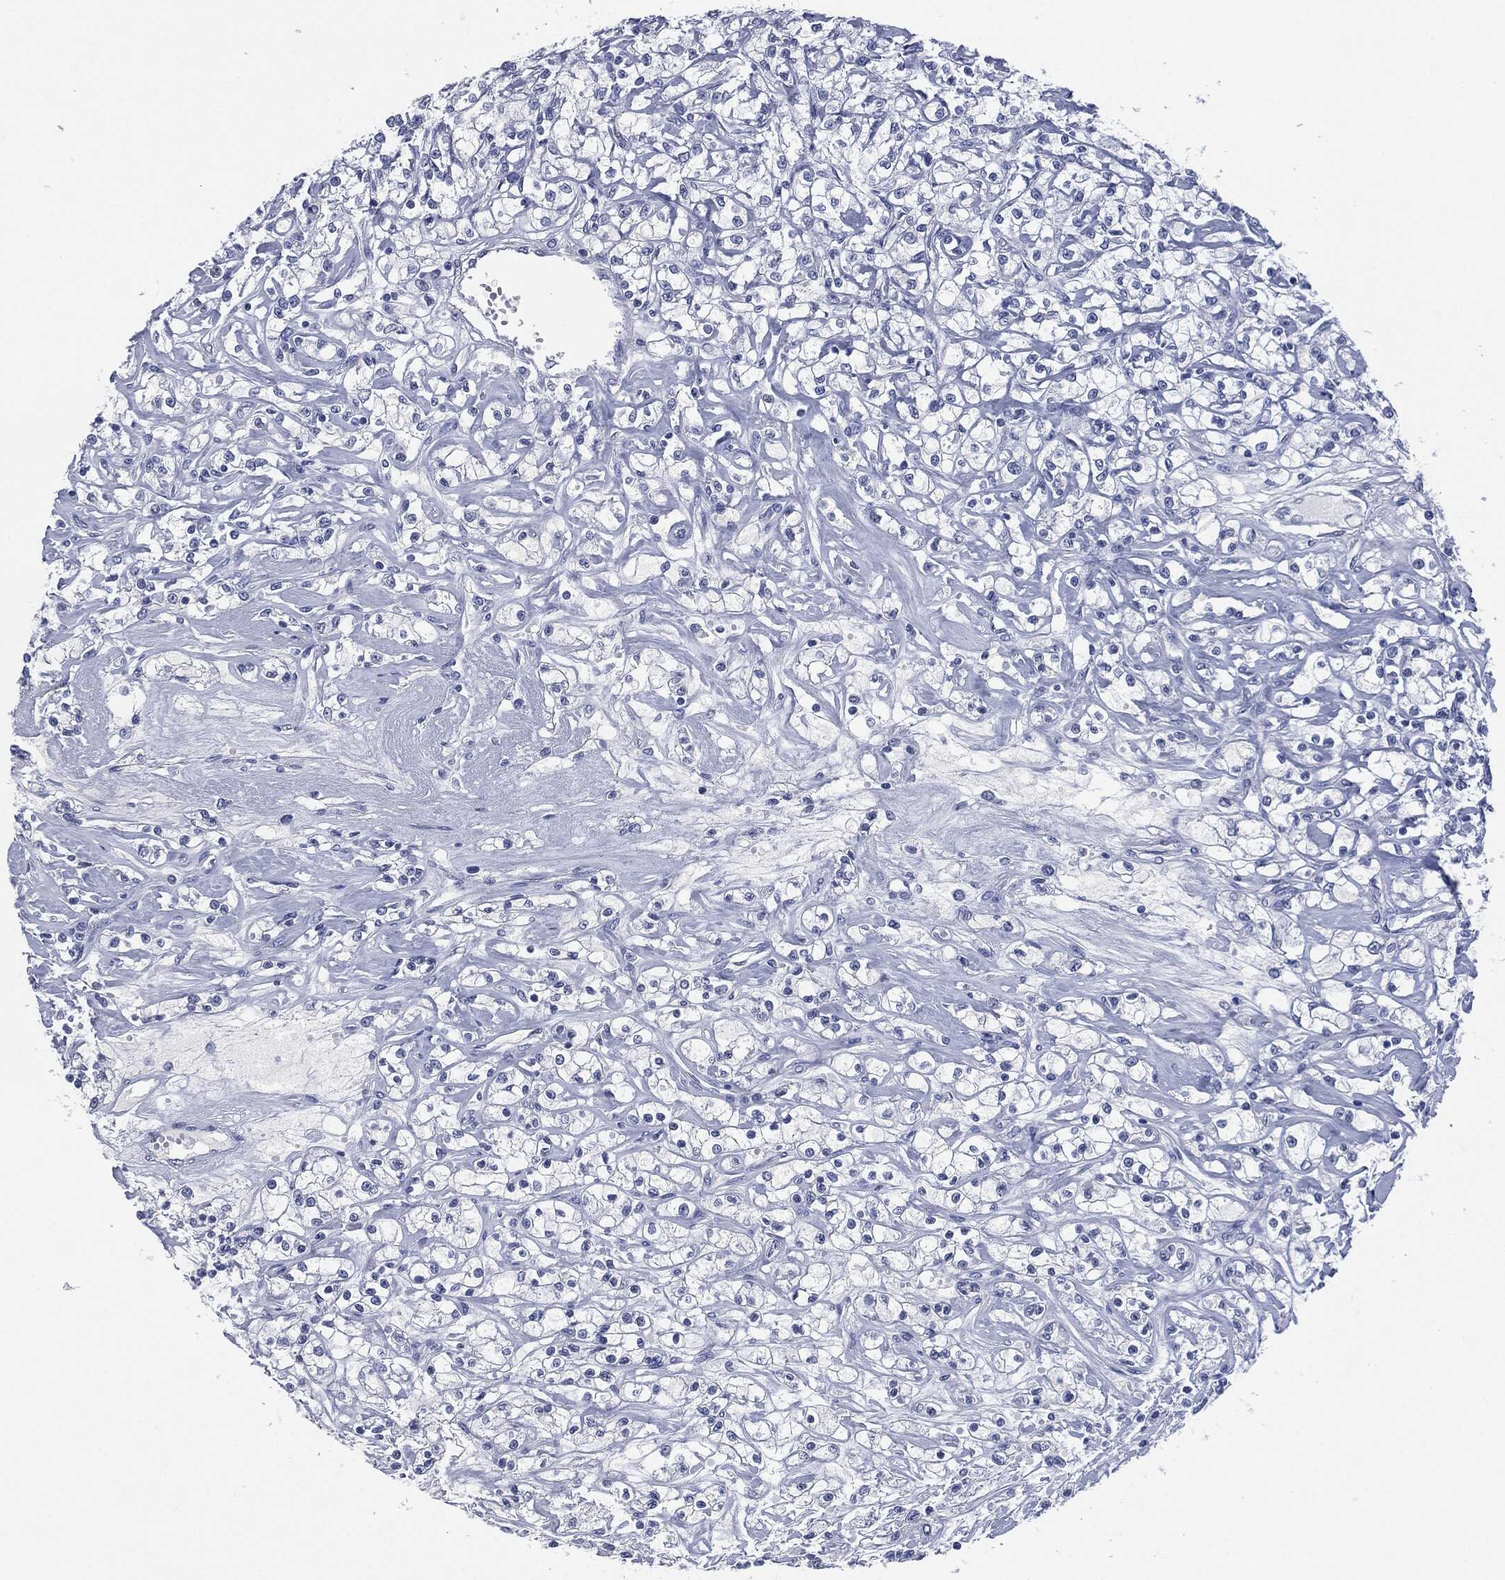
{"staining": {"intensity": "negative", "quantity": "none", "location": "none"}, "tissue": "renal cancer", "cell_type": "Tumor cells", "image_type": "cancer", "snomed": [{"axis": "morphology", "description": "Adenocarcinoma, NOS"}, {"axis": "topography", "description": "Kidney"}], "caption": "Human adenocarcinoma (renal) stained for a protein using IHC displays no positivity in tumor cells.", "gene": "MUC16", "patient": {"sex": "female", "age": 59}}